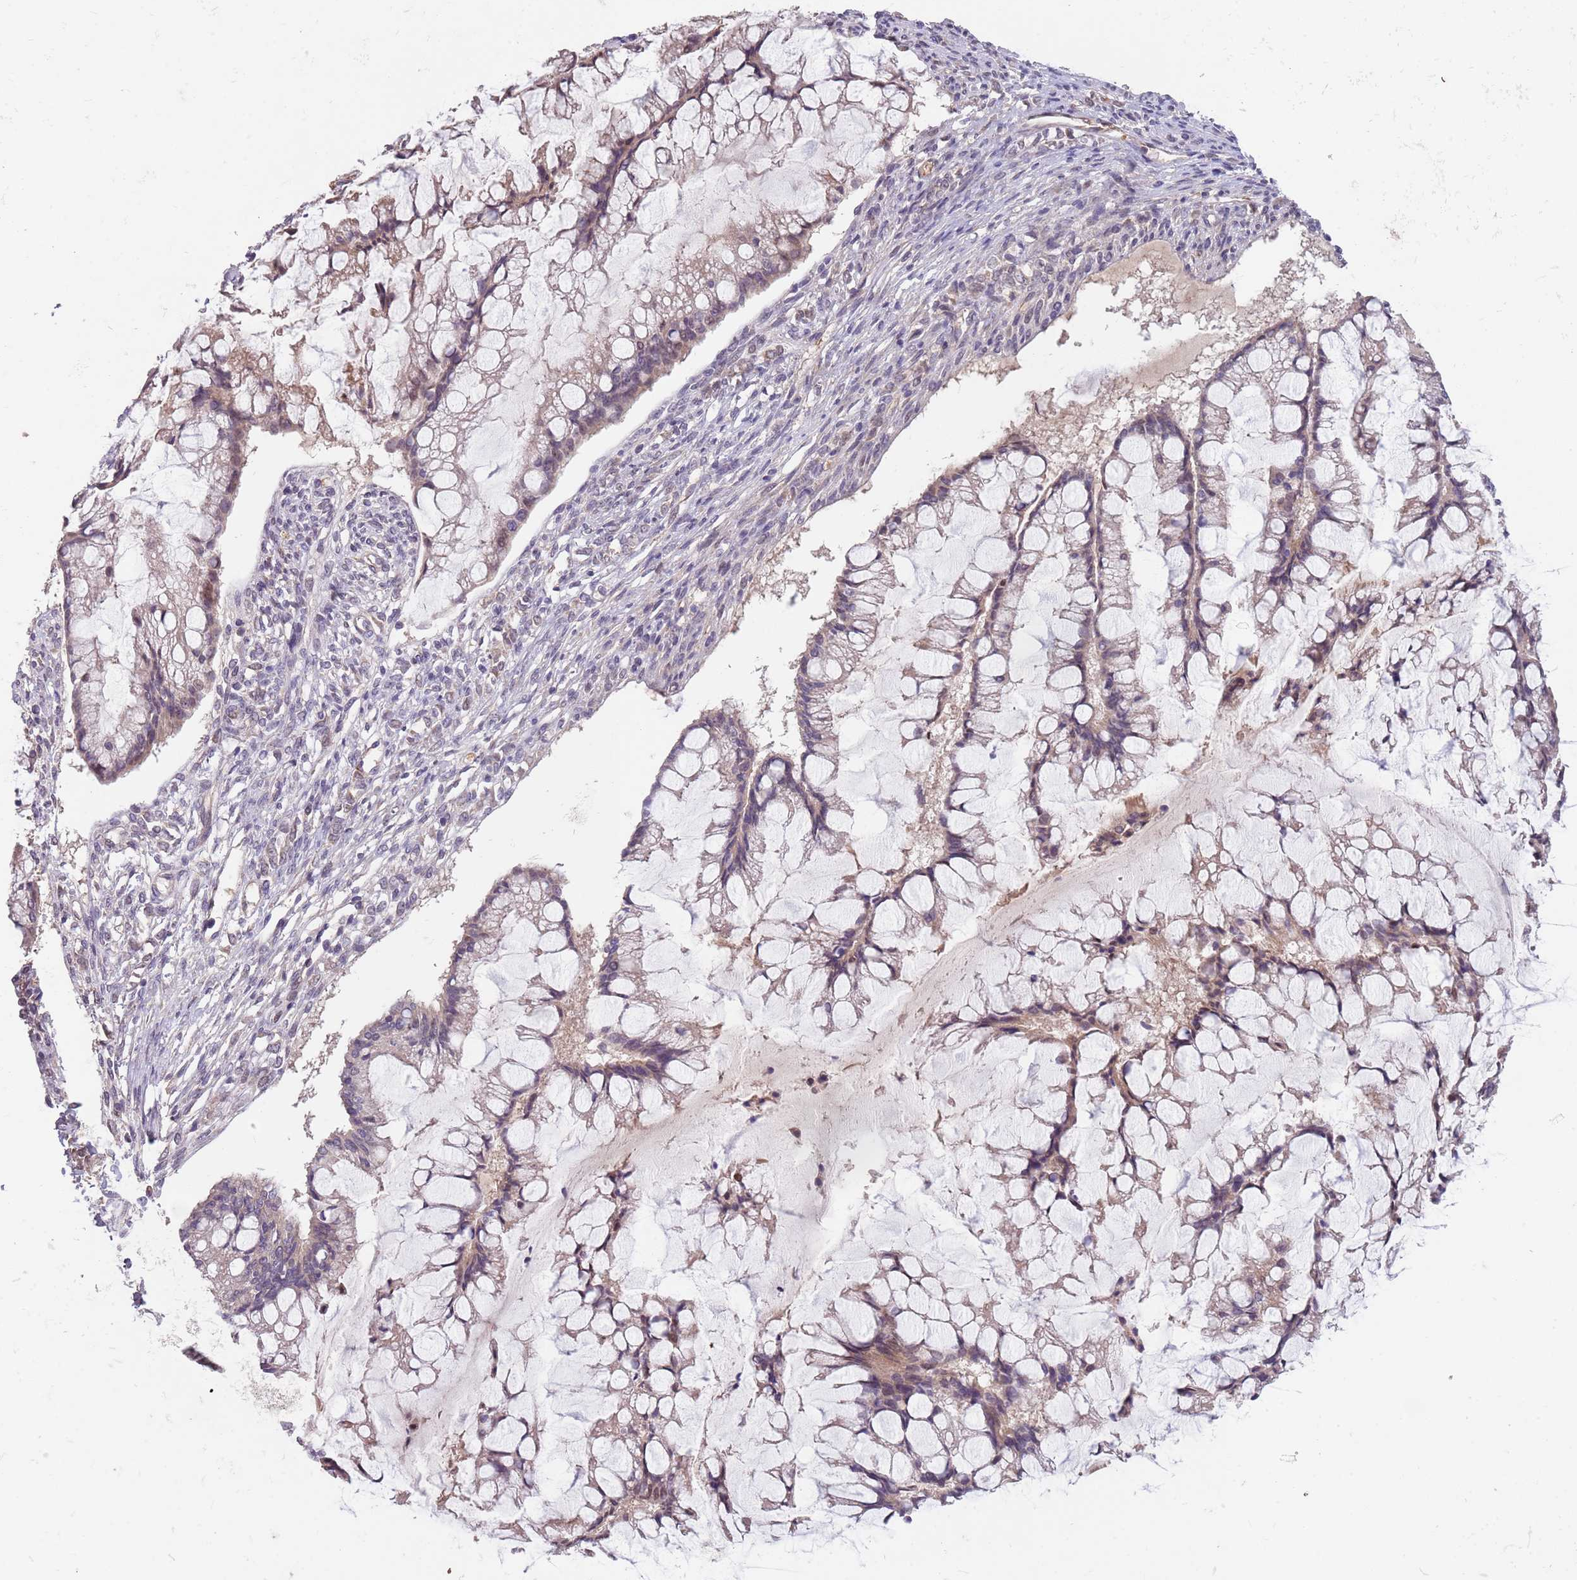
{"staining": {"intensity": "weak", "quantity": ">75%", "location": "cytoplasmic/membranous"}, "tissue": "ovarian cancer", "cell_type": "Tumor cells", "image_type": "cancer", "snomed": [{"axis": "morphology", "description": "Cystadenocarcinoma, mucinous, NOS"}, {"axis": "topography", "description": "Ovary"}], "caption": "This image shows IHC staining of human mucinous cystadenocarcinoma (ovarian), with low weak cytoplasmic/membranous staining in approximately >75% of tumor cells.", "gene": "MEI1", "patient": {"sex": "female", "age": 73}}